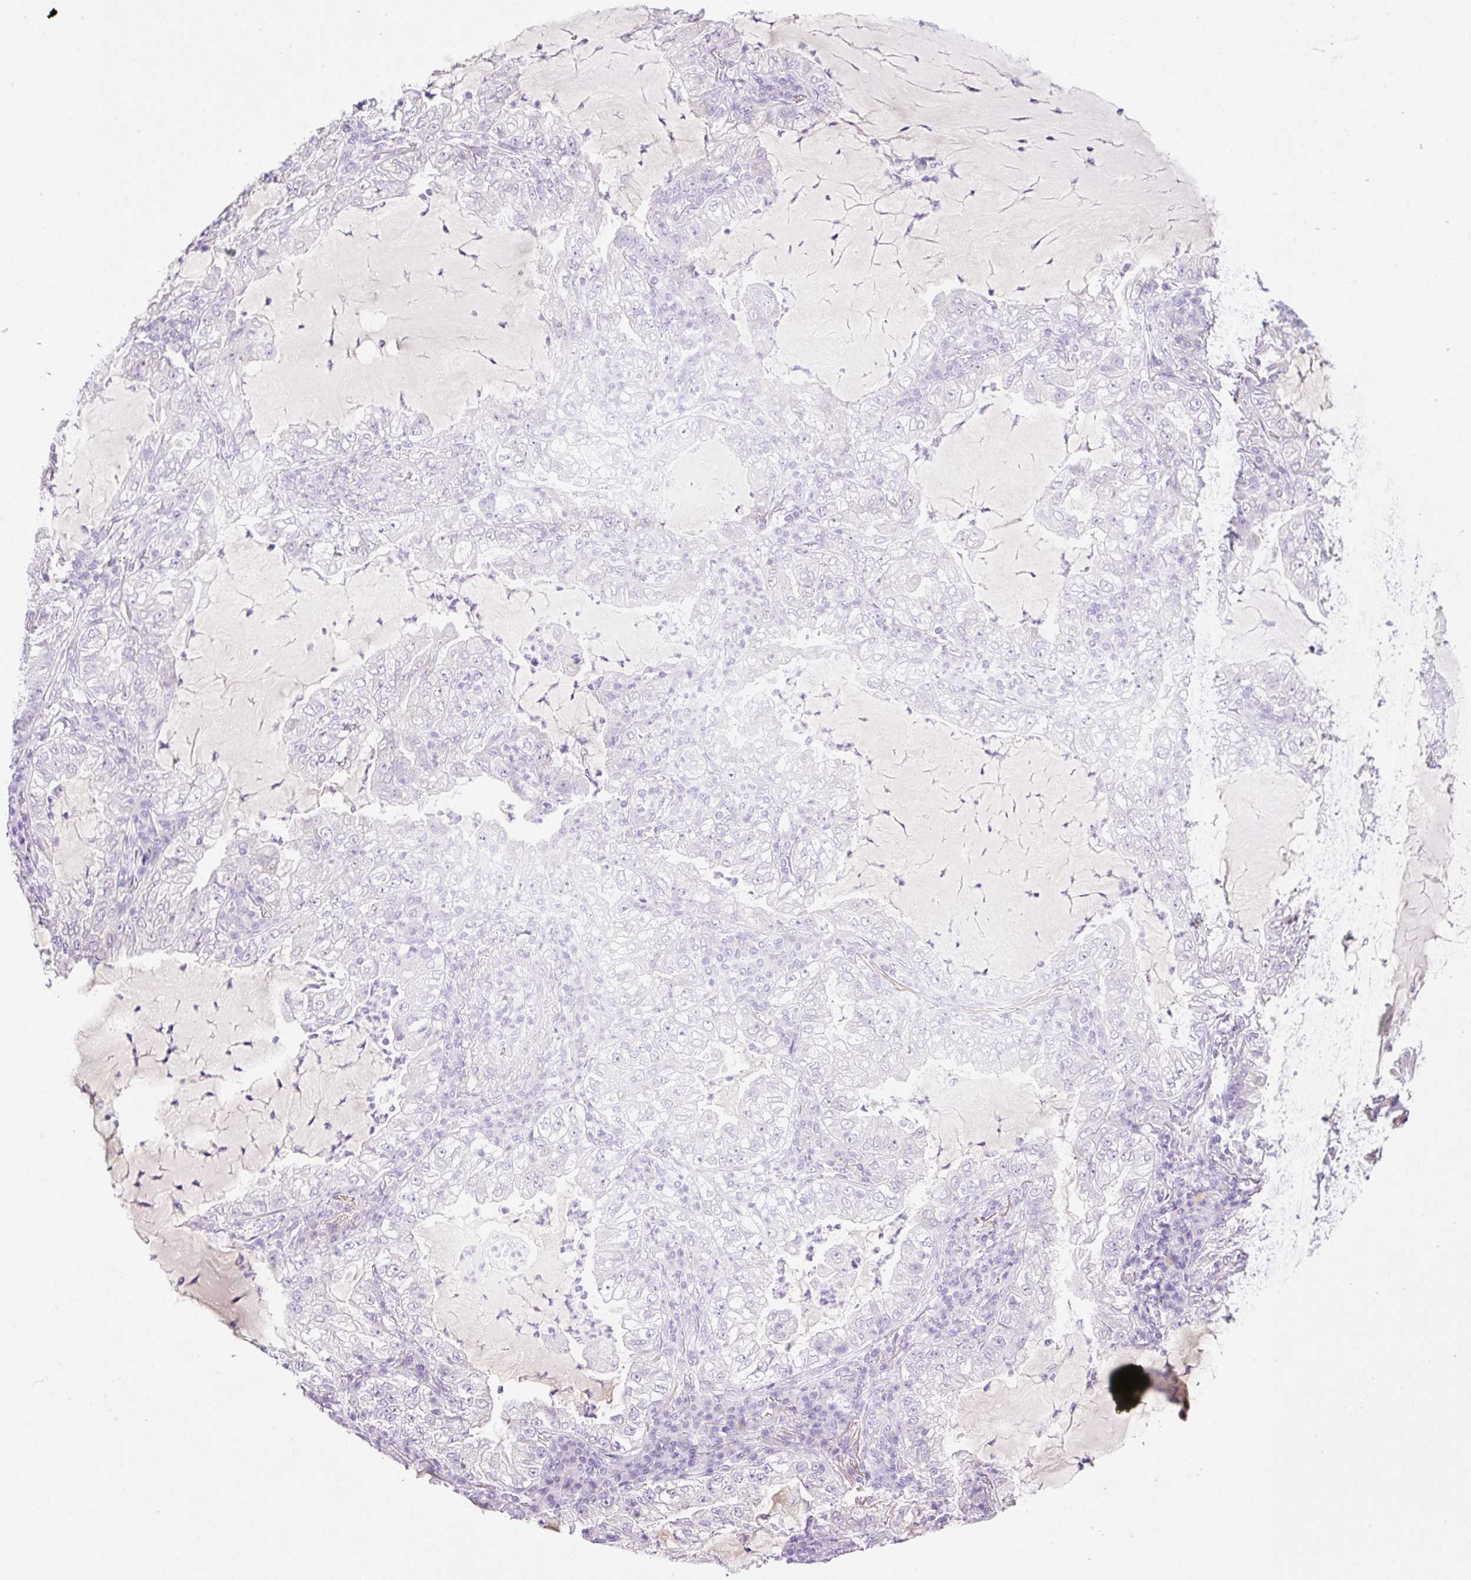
{"staining": {"intensity": "negative", "quantity": "none", "location": "none"}, "tissue": "lung cancer", "cell_type": "Tumor cells", "image_type": "cancer", "snomed": [{"axis": "morphology", "description": "Adenocarcinoma, NOS"}, {"axis": "topography", "description": "Lung"}], "caption": "High power microscopy photomicrograph of an IHC micrograph of lung adenocarcinoma, revealing no significant expression in tumor cells.", "gene": "PALM3", "patient": {"sex": "female", "age": 73}}